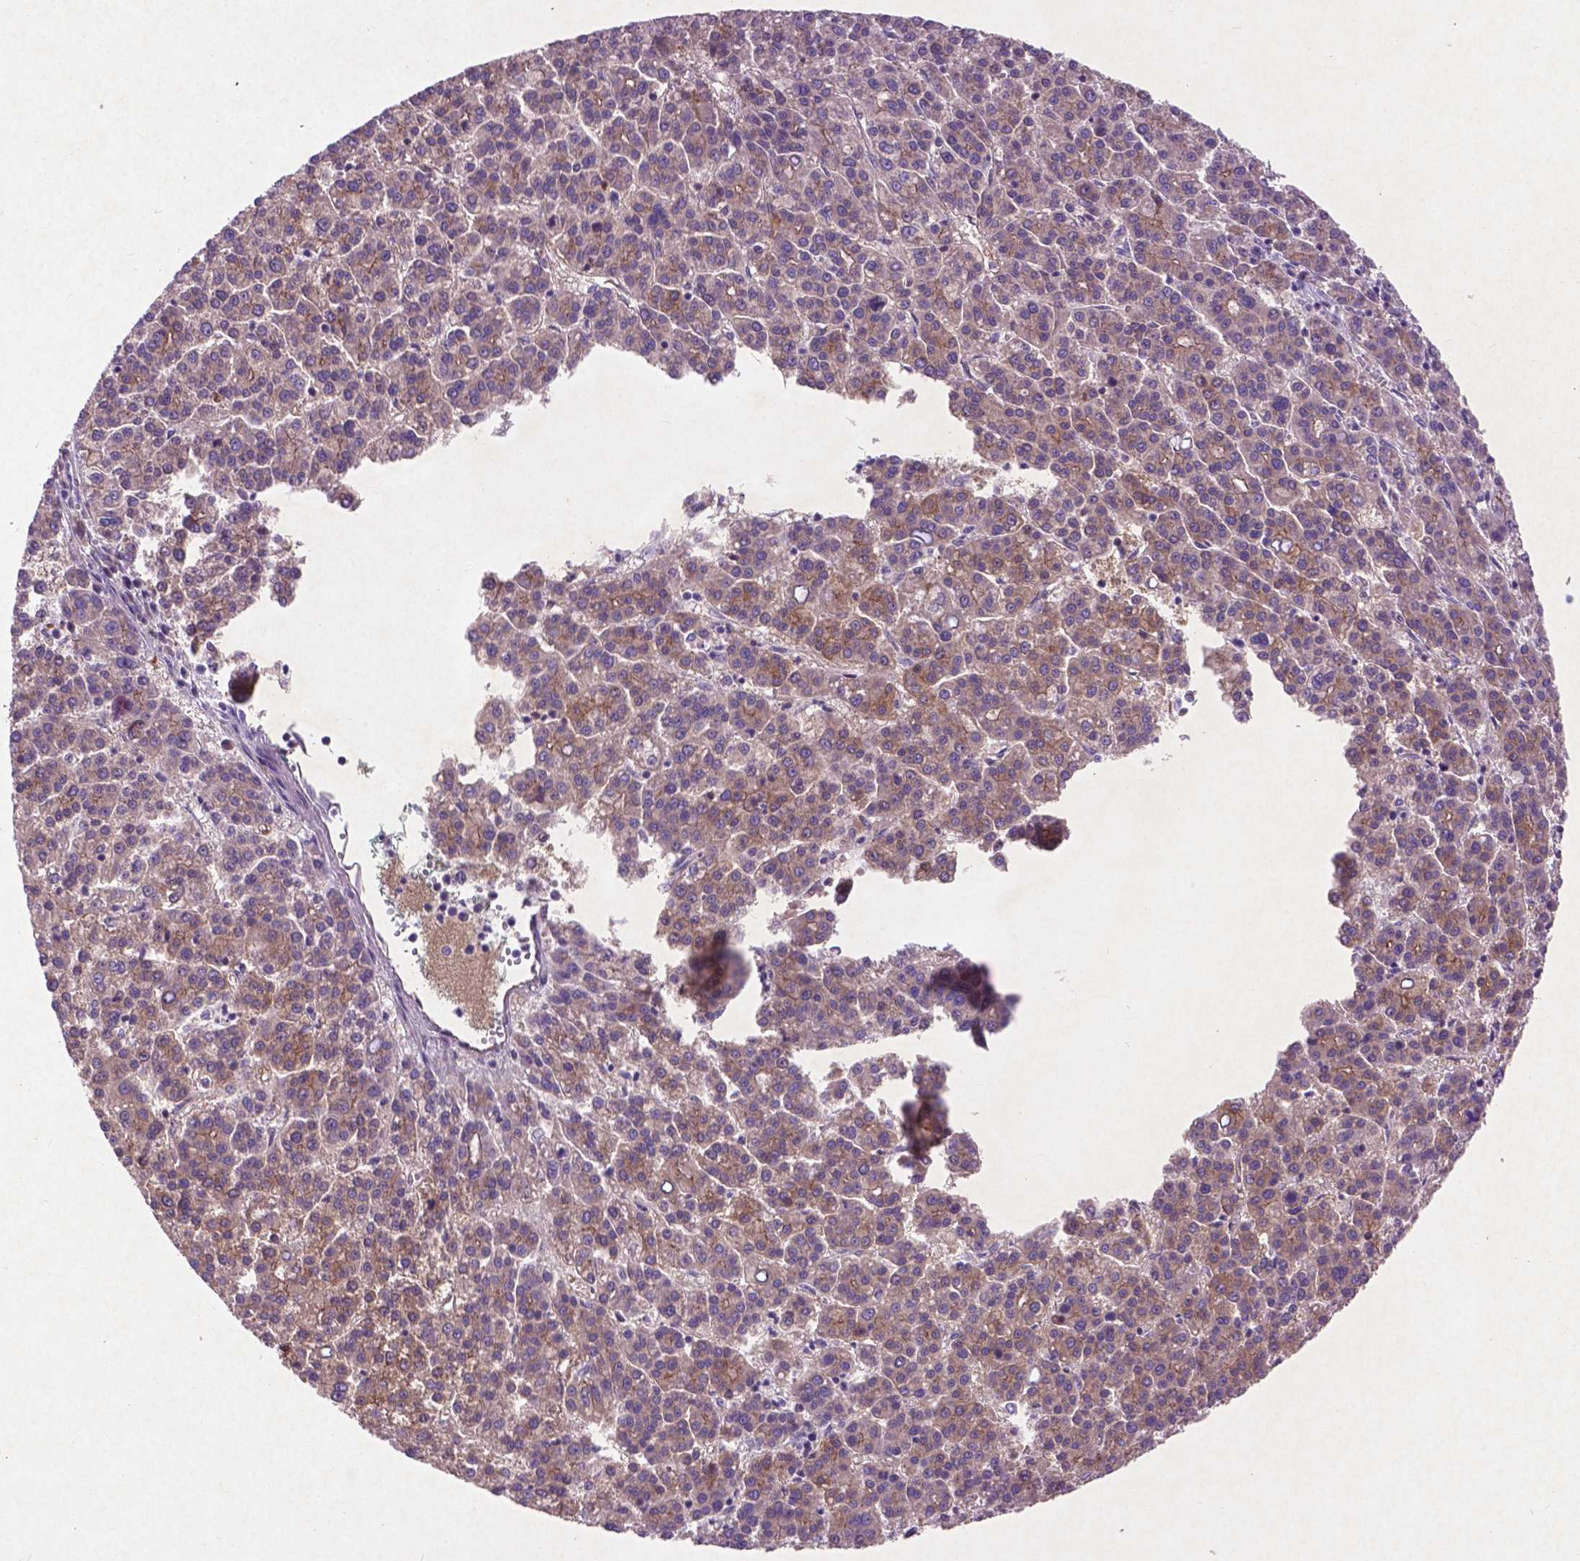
{"staining": {"intensity": "weak", "quantity": ">75%", "location": "cytoplasmic/membranous"}, "tissue": "liver cancer", "cell_type": "Tumor cells", "image_type": "cancer", "snomed": [{"axis": "morphology", "description": "Carcinoma, Hepatocellular, NOS"}, {"axis": "topography", "description": "Liver"}], "caption": "Liver hepatocellular carcinoma was stained to show a protein in brown. There is low levels of weak cytoplasmic/membranous positivity in approximately >75% of tumor cells.", "gene": "ATG4D", "patient": {"sex": "female", "age": 58}}